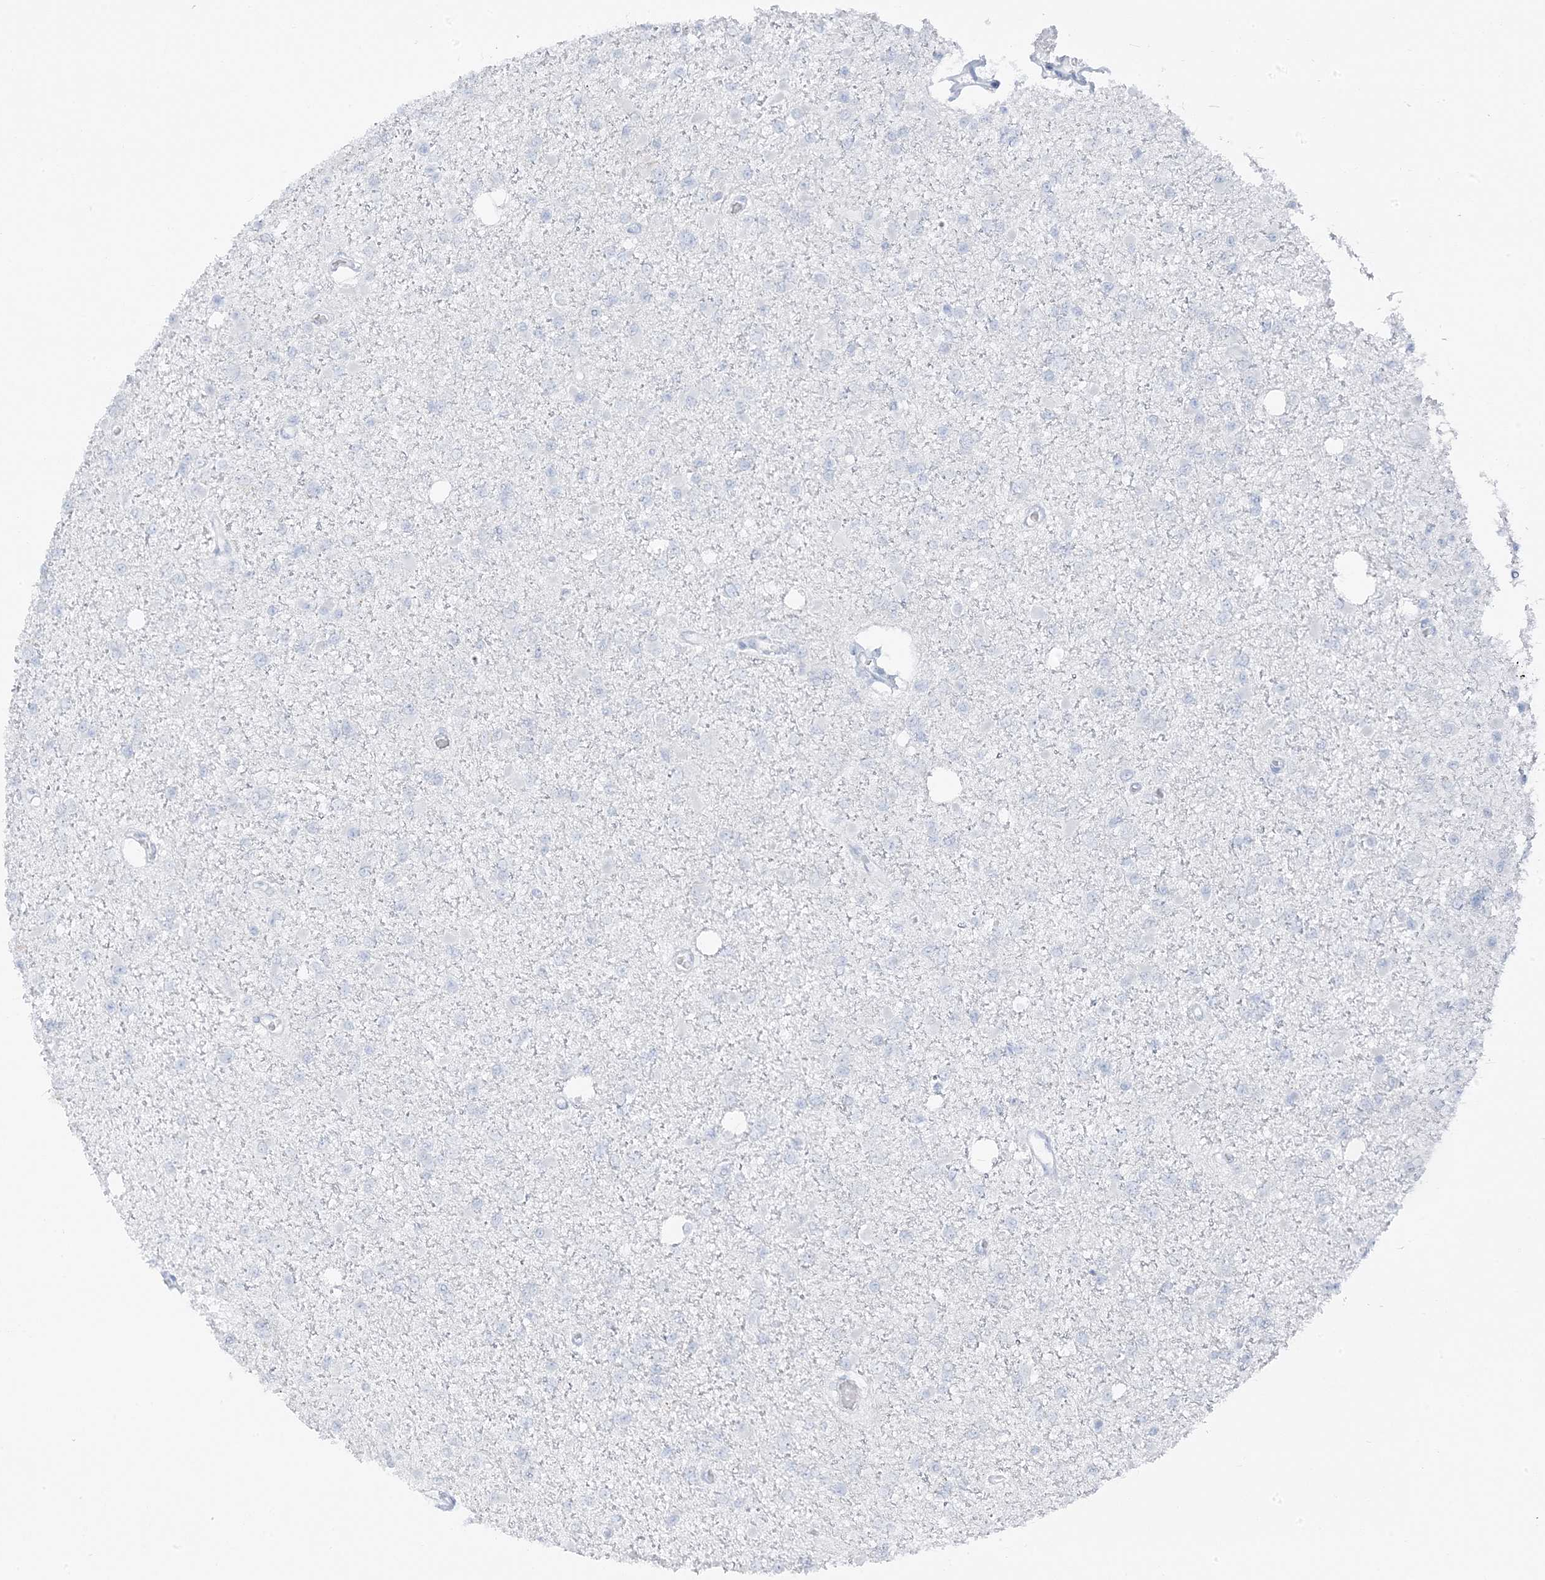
{"staining": {"intensity": "negative", "quantity": "none", "location": "none"}, "tissue": "glioma", "cell_type": "Tumor cells", "image_type": "cancer", "snomed": [{"axis": "morphology", "description": "Glioma, malignant, Low grade"}, {"axis": "topography", "description": "Brain"}], "caption": "DAB immunohistochemical staining of human glioma shows no significant staining in tumor cells. (DAB (3,3'-diaminobenzidine) immunohistochemistry with hematoxylin counter stain).", "gene": "ZFP64", "patient": {"sex": "female", "age": 22}}